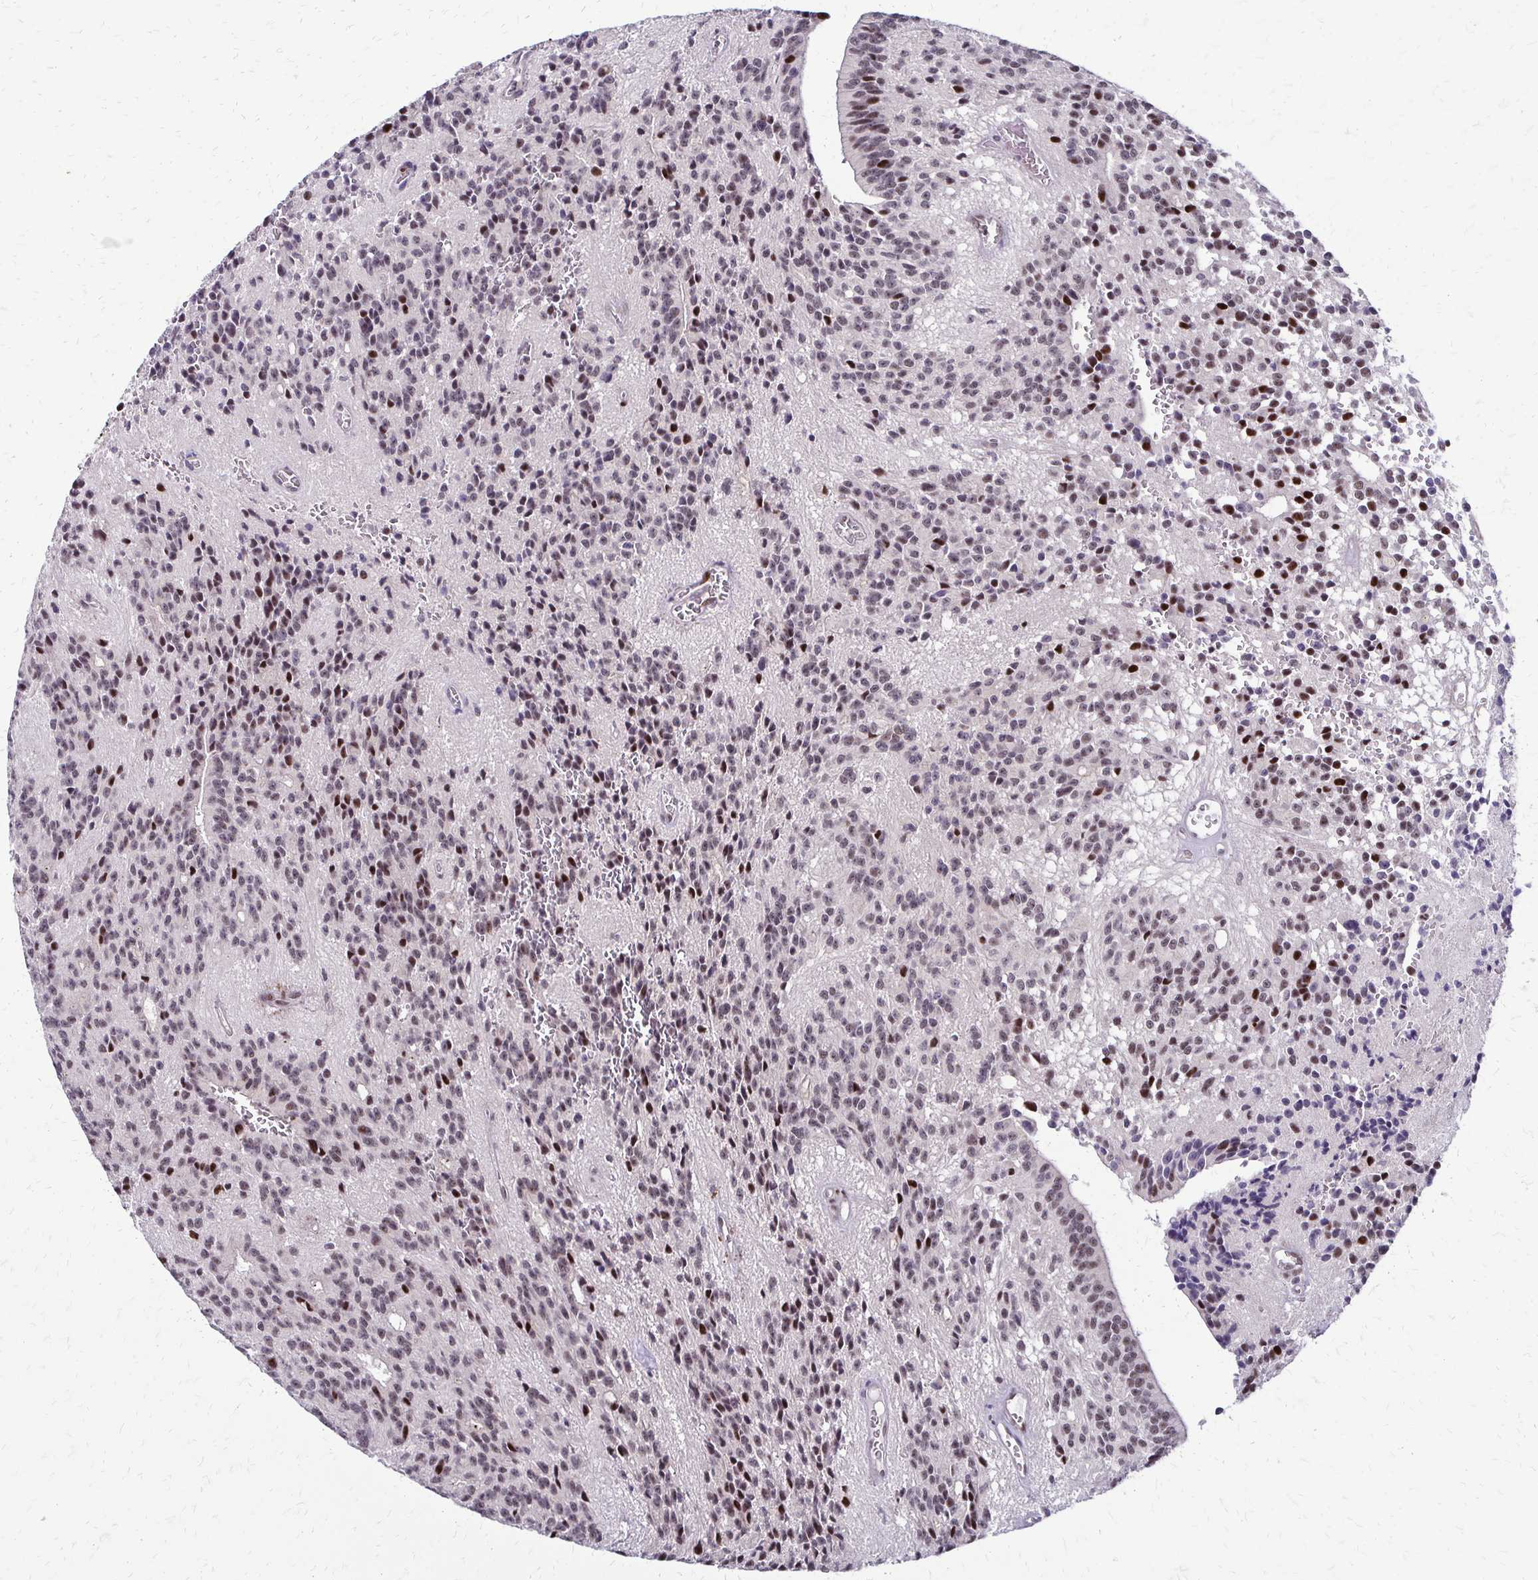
{"staining": {"intensity": "strong", "quantity": "<25%", "location": "nuclear"}, "tissue": "glioma", "cell_type": "Tumor cells", "image_type": "cancer", "snomed": [{"axis": "morphology", "description": "Glioma, malignant, Low grade"}, {"axis": "topography", "description": "Brain"}], "caption": "A brown stain shows strong nuclear positivity of a protein in human low-grade glioma (malignant) tumor cells.", "gene": "TRIR", "patient": {"sex": "male", "age": 31}}